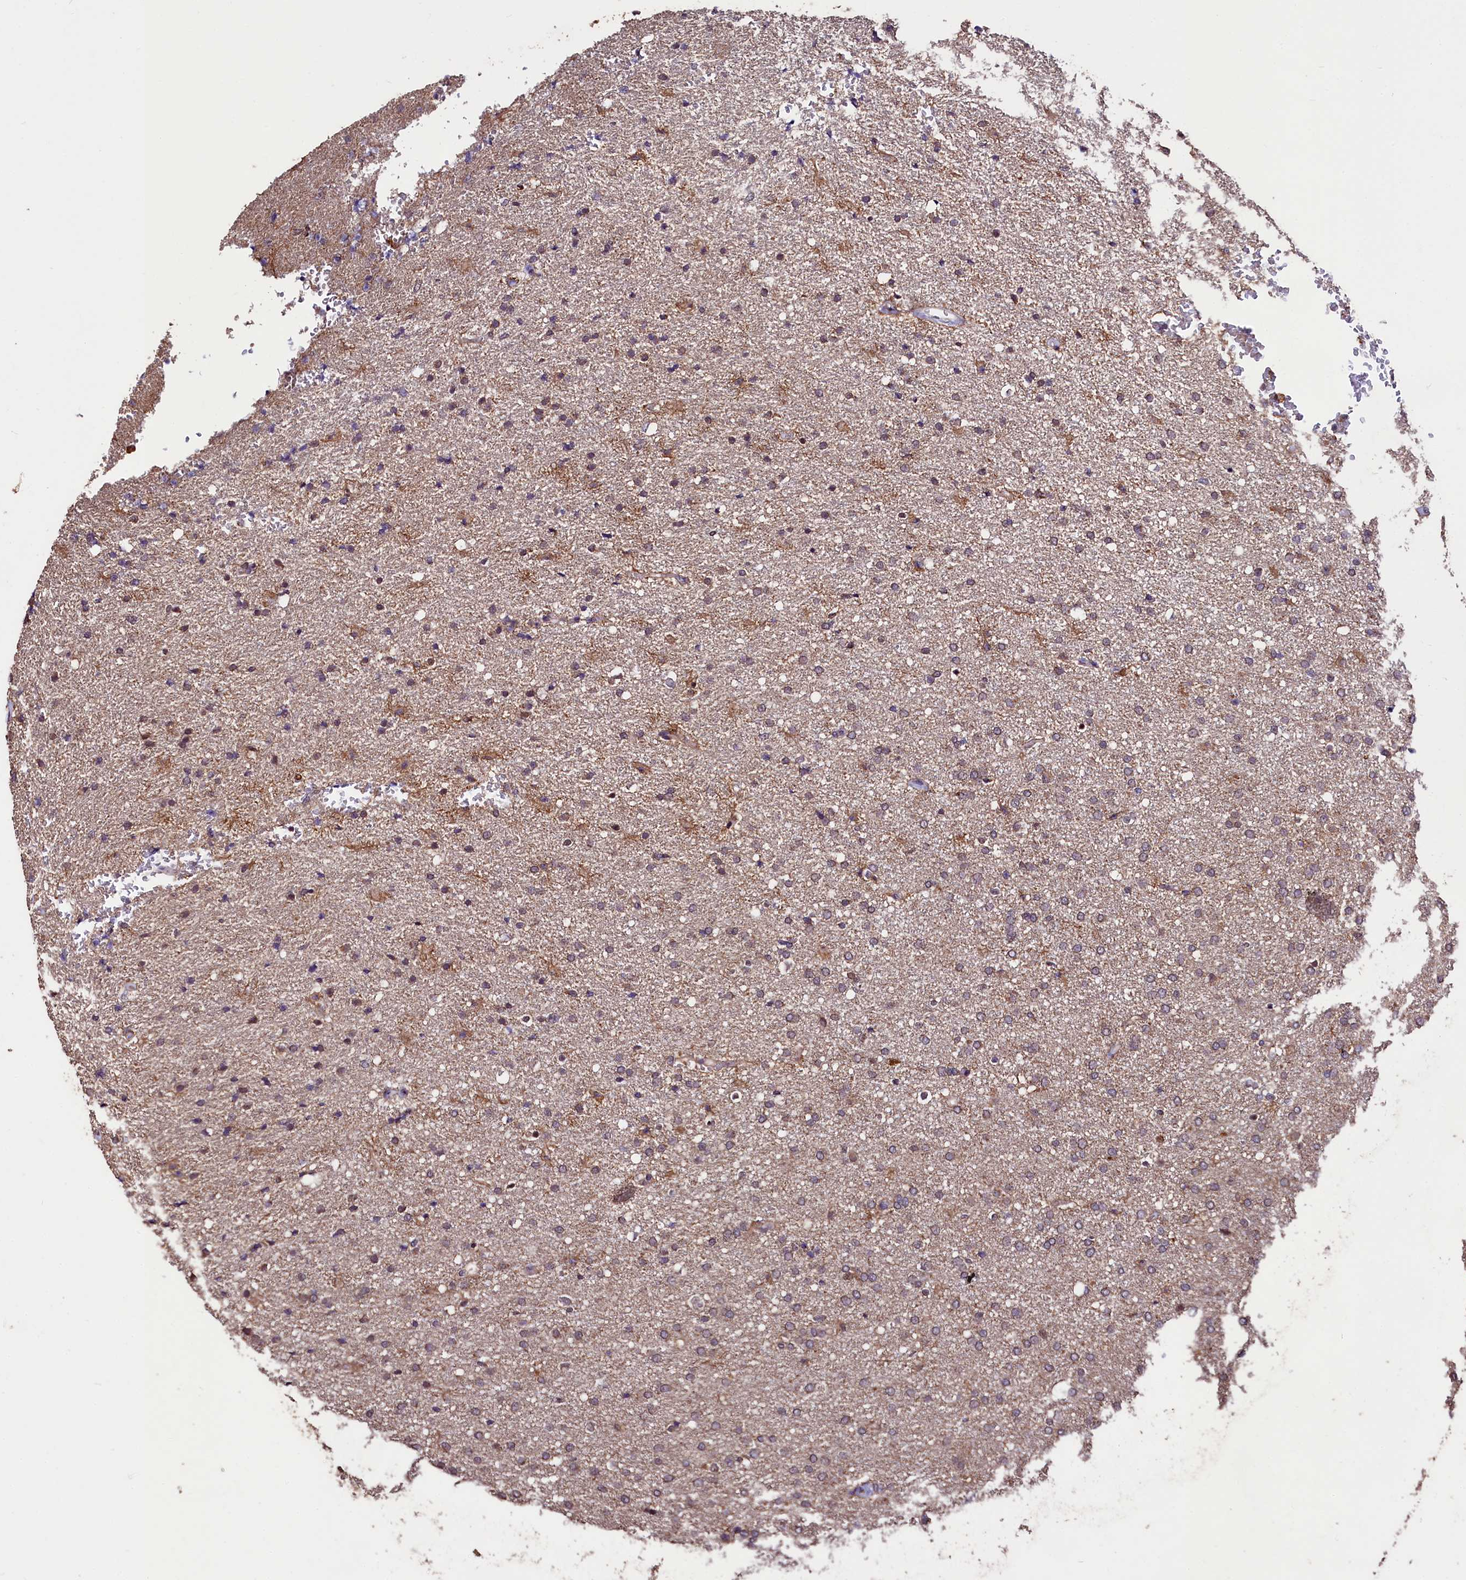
{"staining": {"intensity": "weak", "quantity": "25%-75%", "location": "cytoplasmic/membranous"}, "tissue": "glioma", "cell_type": "Tumor cells", "image_type": "cancer", "snomed": [{"axis": "morphology", "description": "Glioma, malignant, High grade"}, {"axis": "topography", "description": "Brain"}], "caption": "This histopathology image displays high-grade glioma (malignant) stained with immunohistochemistry (IHC) to label a protein in brown. The cytoplasmic/membranous of tumor cells show weak positivity for the protein. Nuclei are counter-stained blue.", "gene": "KLRB1", "patient": {"sex": "male", "age": 72}}